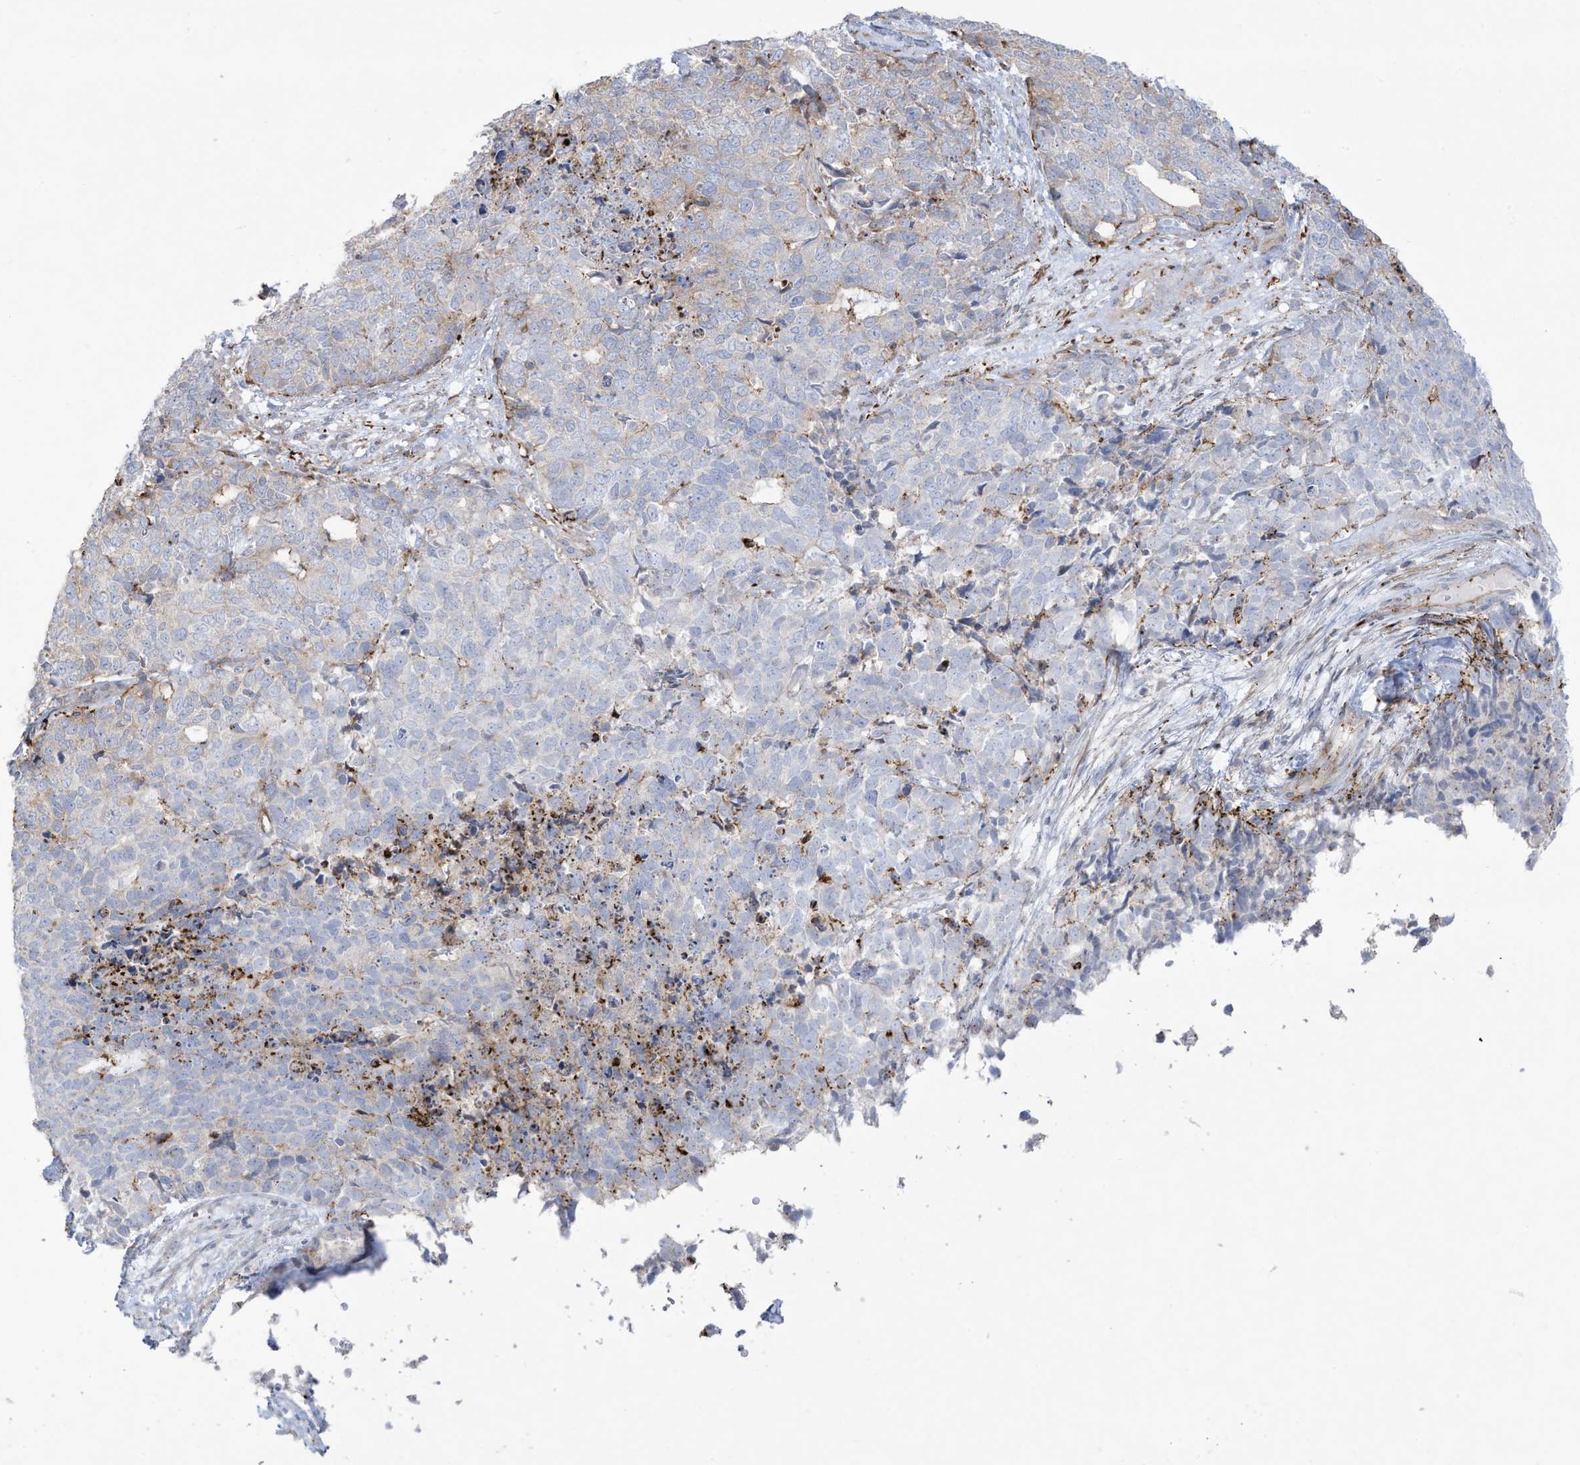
{"staining": {"intensity": "weak", "quantity": "<25%", "location": "cytoplasmic/membranous"}, "tissue": "cervical cancer", "cell_type": "Tumor cells", "image_type": "cancer", "snomed": [{"axis": "morphology", "description": "Squamous cell carcinoma, NOS"}, {"axis": "topography", "description": "Cervix"}], "caption": "DAB immunohistochemical staining of human cervical squamous cell carcinoma displays no significant staining in tumor cells.", "gene": "THNSL2", "patient": {"sex": "female", "age": 63}}